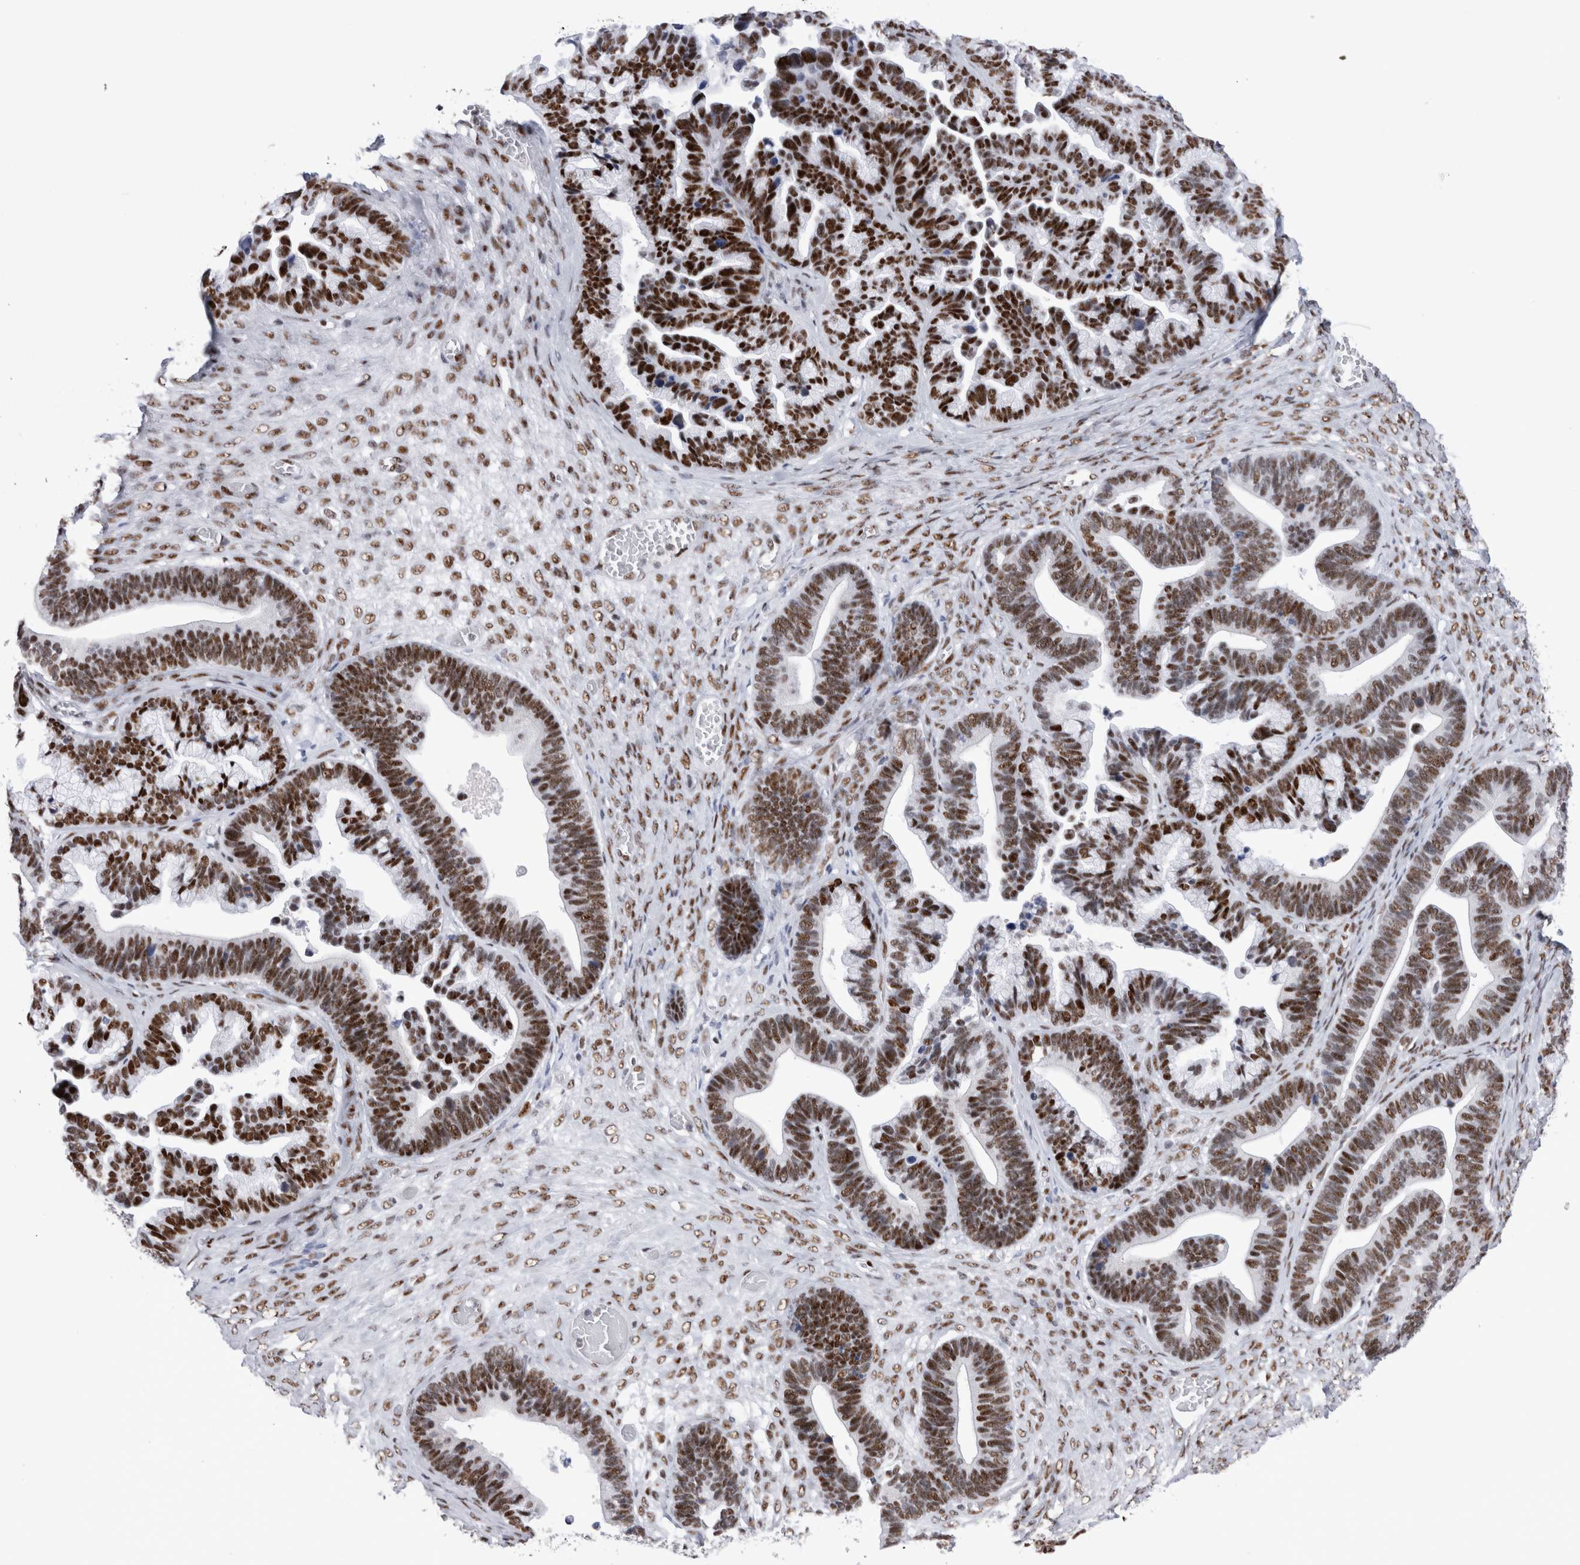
{"staining": {"intensity": "strong", "quantity": ">75%", "location": "nuclear"}, "tissue": "ovarian cancer", "cell_type": "Tumor cells", "image_type": "cancer", "snomed": [{"axis": "morphology", "description": "Cystadenocarcinoma, serous, NOS"}, {"axis": "topography", "description": "Ovary"}], "caption": "IHC of human ovarian cancer exhibits high levels of strong nuclear expression in about >75% of tumor cells.", "gene": "RBM6", "patient": {"sex": "female", "age": 56}}